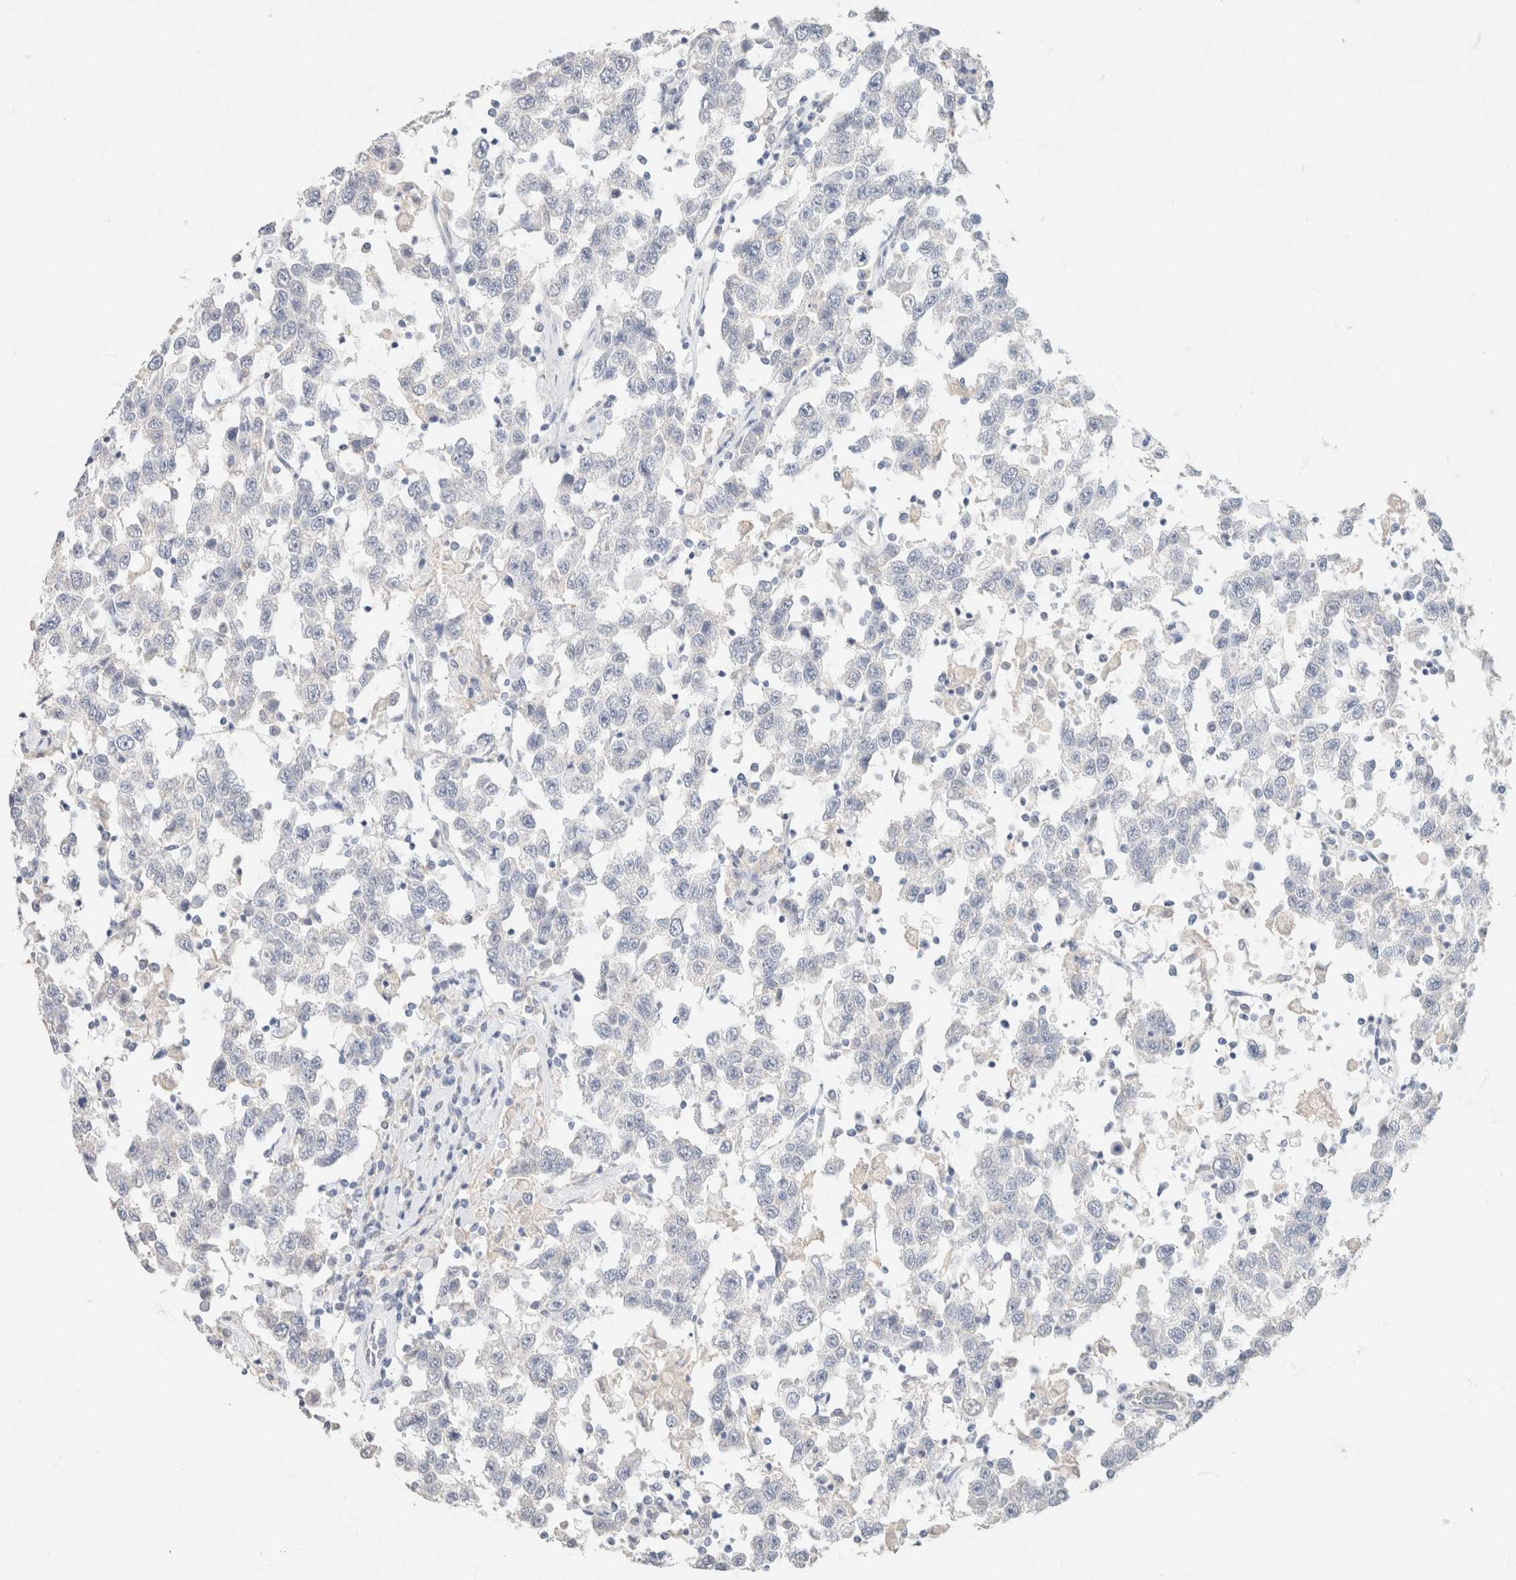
{"staining": {"intensity": "negative", "quantity": "none", "location": "none"}, "tissue": "testis cancer", "cell_type": "Tumor cells", "image_type": "cancer", "snomed": [{"axis": "morphology", "description": "Seminoma, NOS"}, {"axis": "topography", "description": "Testis"}], "caption": "Tumor cells show no significant staining in testis seminoma.", "gene": "CA12", "patient": {"sex": "male", "age": 41}}